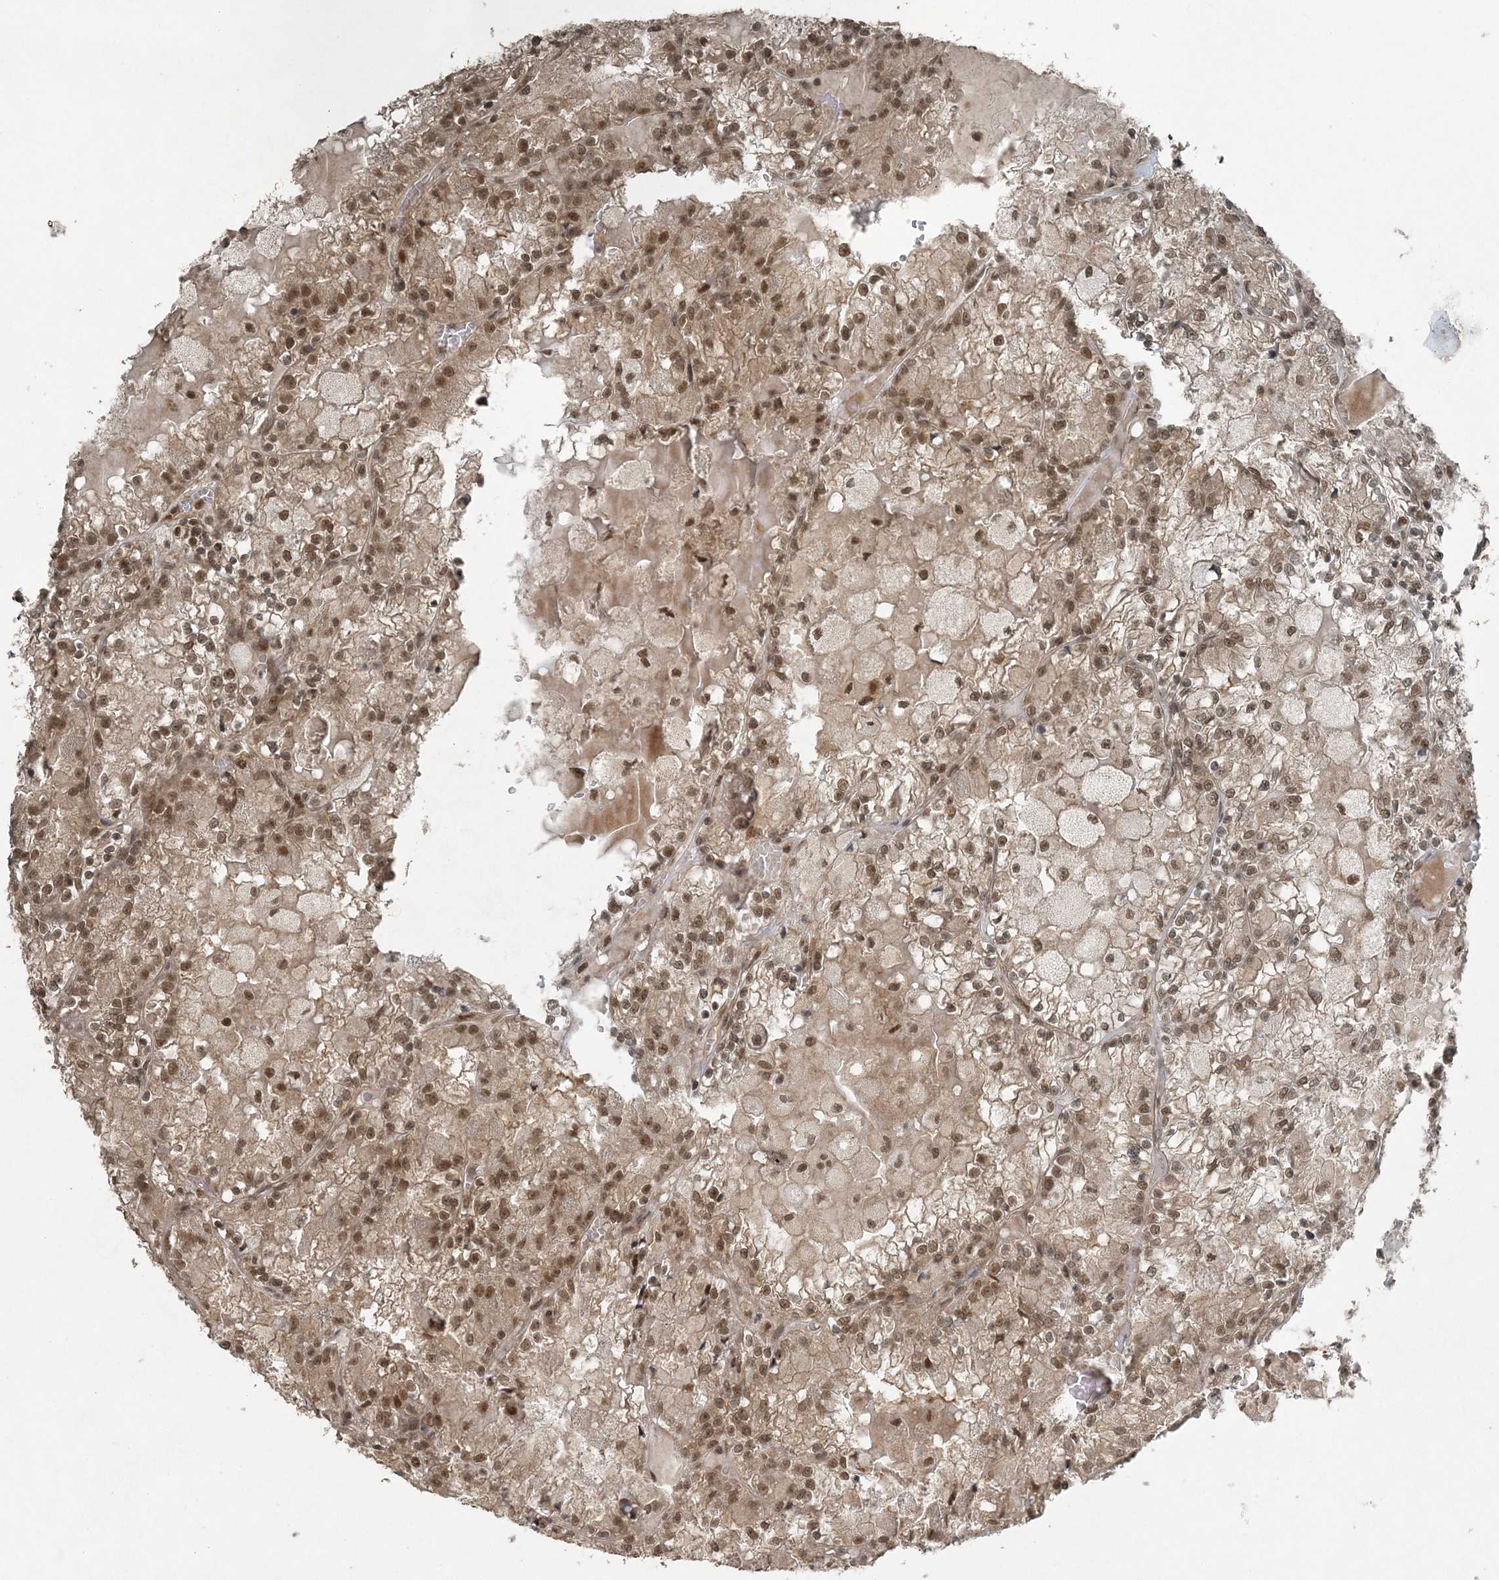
{"staining": {"intensity": "moderate", "quantity": ">75%", "location": "cytoplasmic/membranous,nuclear"}, "tissue": "renal cancer", "cell_type": "Tumor cells", "image_type": "cancer", "snomed": [{"axis": "morphology", "description": "Adenocarcinoma, NOS"}, {"axis": "topography", "description": "Kidney"}], "caption": "An image showing moderate cytoplasmic/membranous and nuclear positivity in about >75% of tumor cells in renal cancer, as visualized by brown immunohistochemical staining.", "gene": "COPS7B", "patient": {"sex": "female", "age": 56}}